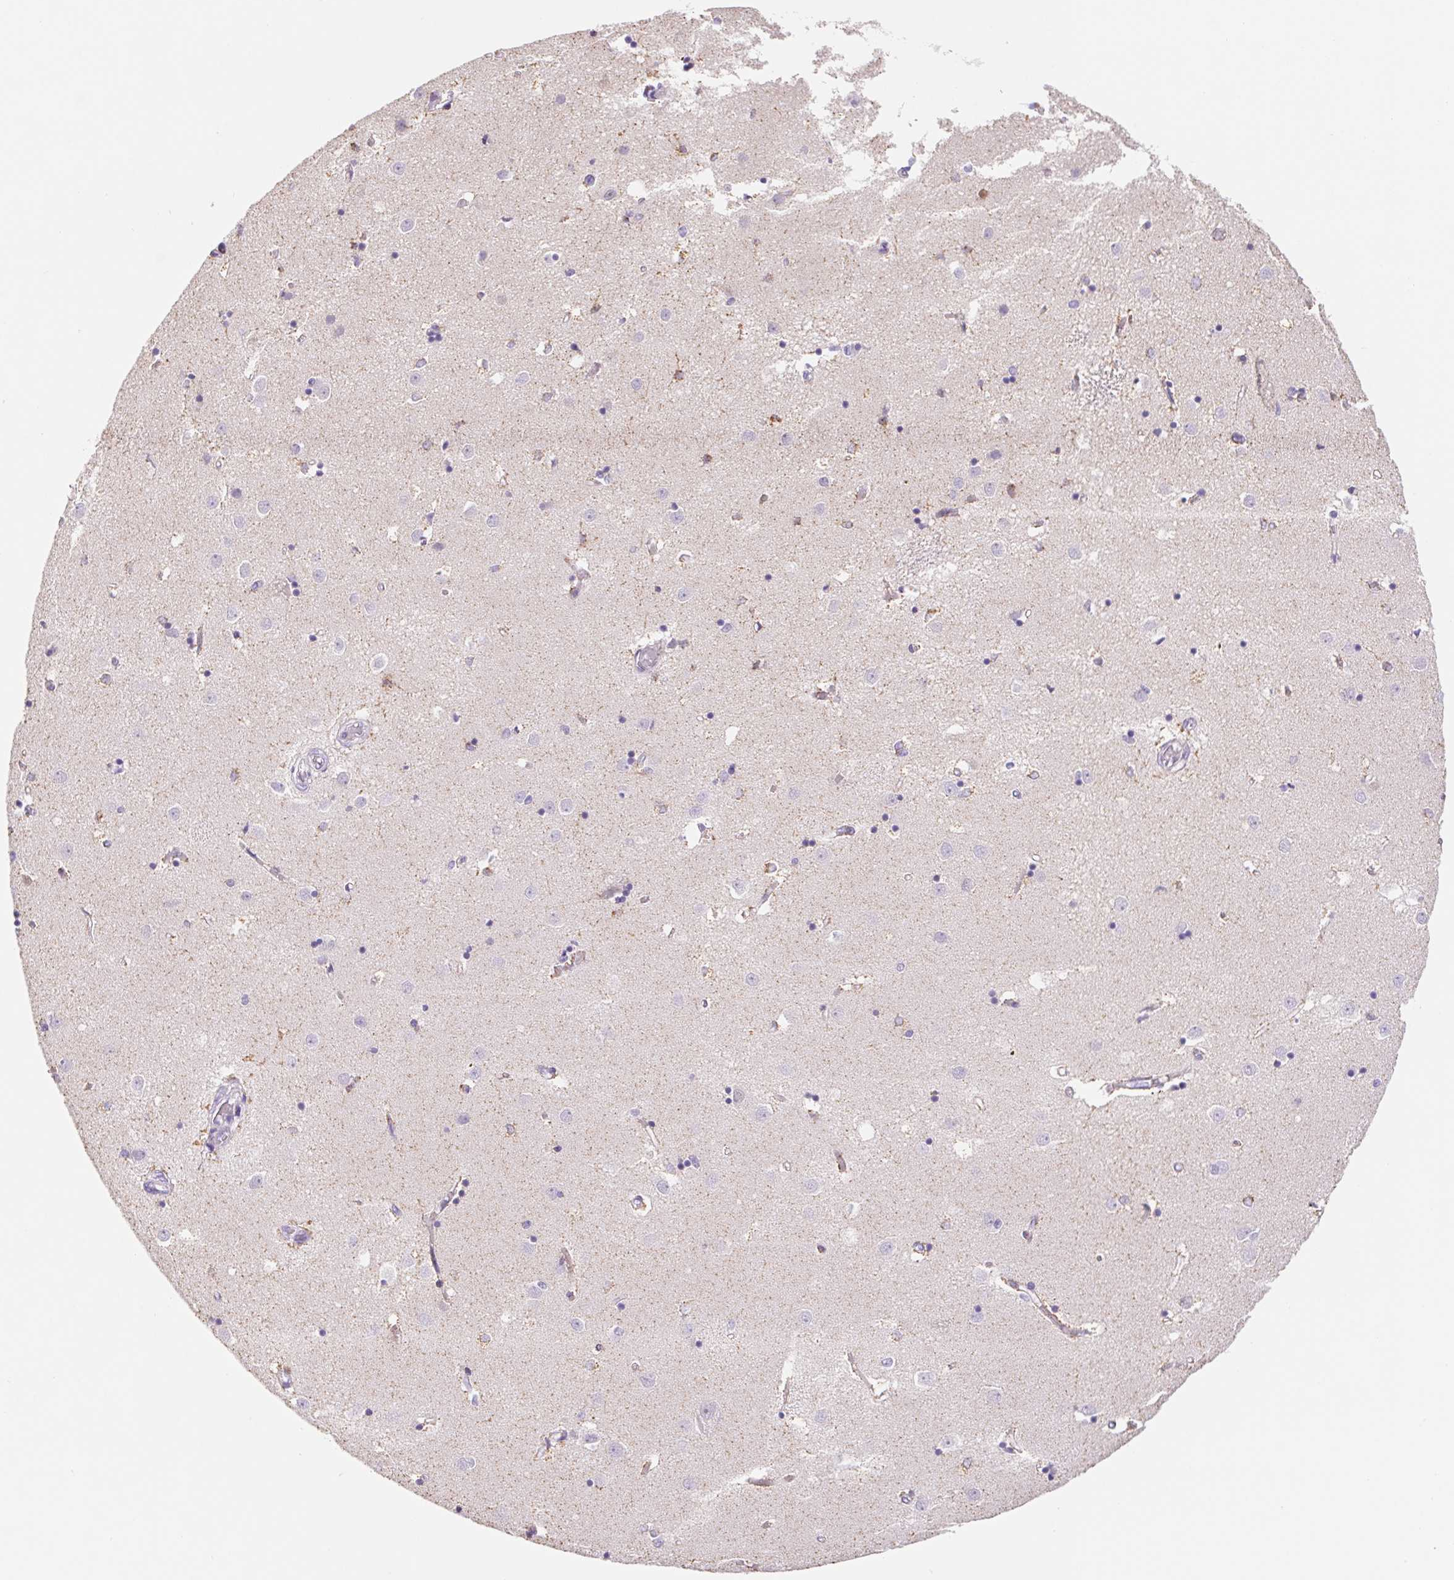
{"staining": {"intensity": "moderate", "quantity": "<25%", "location": "nuclear"}, "tissue": "caudate", "cell_type": "Glial cells", "image_type": "normal", "snomed": [{"axis": "morphology", "description": "Normal tissue, NOS"}, {"axis": "topography", "description": "Lateral ventricle wall"}], "caption": "High-magnification brightfield microscopy of benign caudate stained with DAB (brown) and counterstained with hematoxylin (blue). glial cells exhibit moderate nuclear expression is present in approximately<25% of cells.", "gene": "FKBP6", "patient": {"sex": "male", "age": 54}}